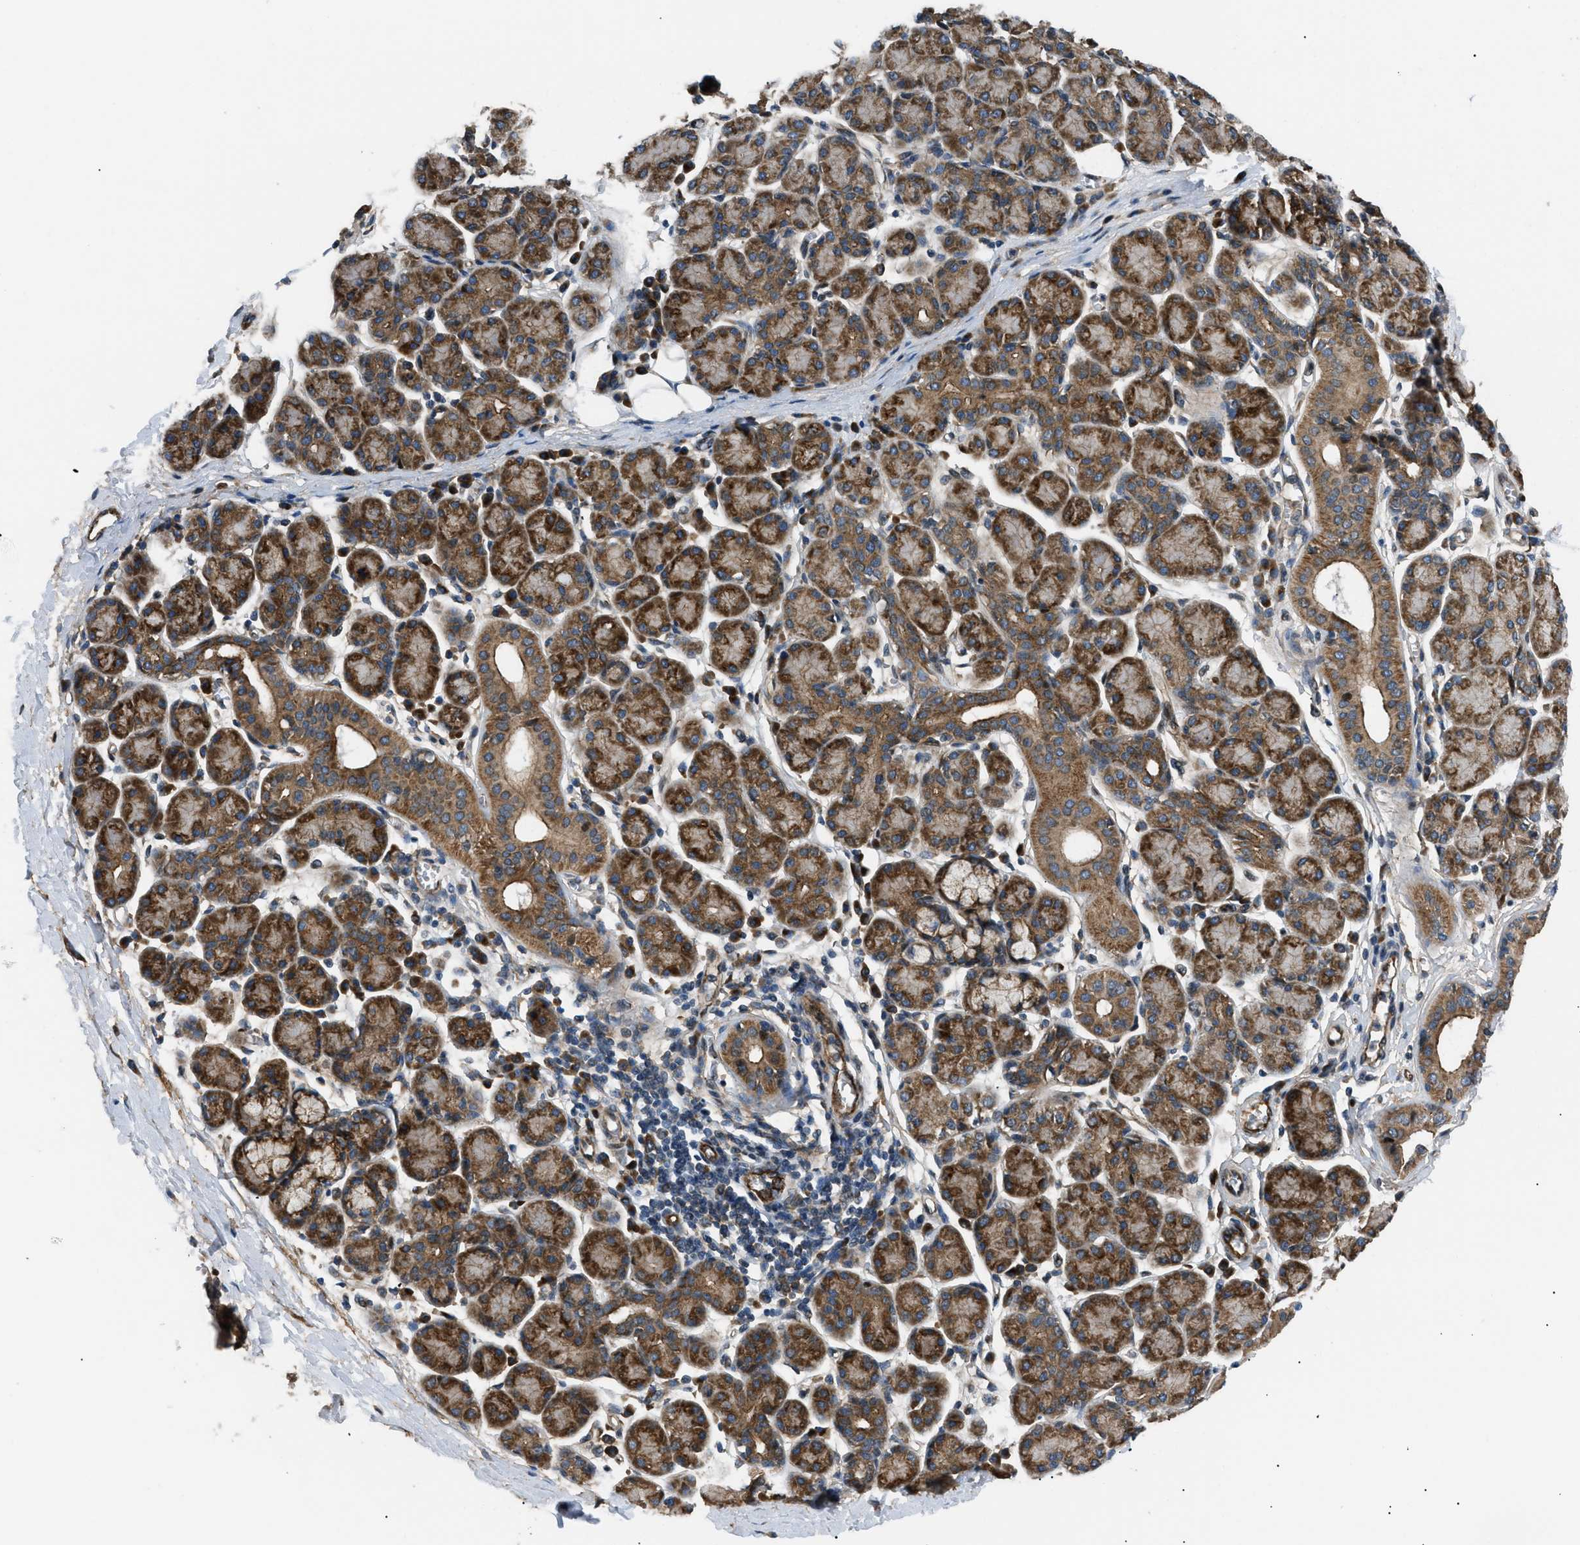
{"staining": {"intensity": "moderate", "quantity": ">75%", "location": "cytoplasmic/membranous"}, "tissue": "salivary gland", "cell_type": "Glandular cells", "image_type": "normal", "snomed": [{"axis": "morphology", "description": "Normal tissue, NOS"}, {"axis": "morphology", "description": "Inflammation, NOS"}, {"axis": "topography", "description": "Lymph node"}, {"axis": "topography", "description": "Salivary gland"}], "caption": "Glandular cells demonstrate medium levels of moderate cytoplasmic/membranous staining in about >75% of cells in unremarkable salivary gland. Nuclei are stained in blue.", "gene": "LYSMD3", "patient": {"sex": "male", "age": 3}}